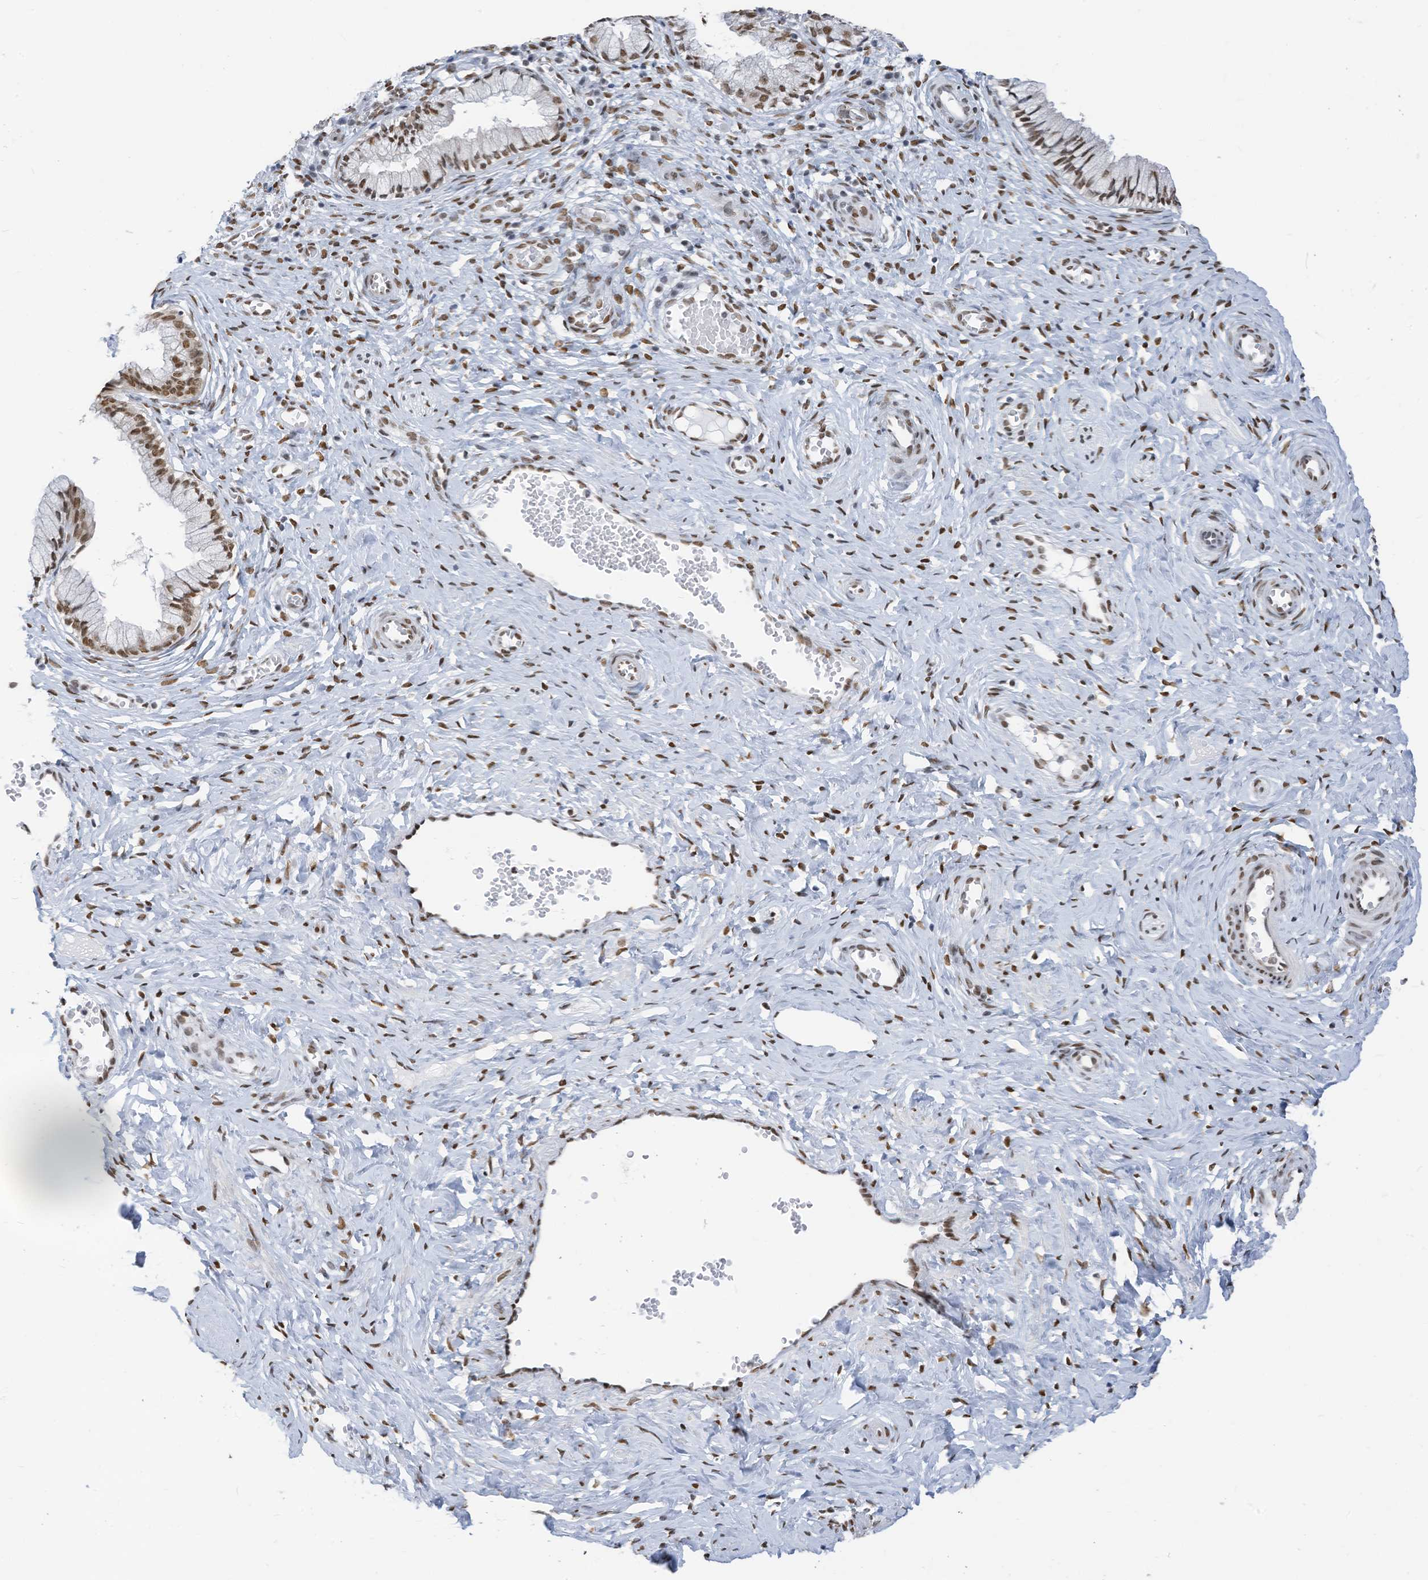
{"staining": {"intensity": "moderate", "quantity": ">75%", "location": "nuclear"}, "tissue": "cervix", "cell_type": "Glandular cells", "image_type": "normal", "snomed": [{"axis": "morphology", "description": "Normal tissue, NOS"}, {"axis": "topography", "description": "Cervix"}], "caption": "About >75% of glandular cells in normal cervix display moderate nuclear protein positivity as visualized by brown immunohistochemical staining.", "gene": "KHSRP", "patient": {"sex": "female", "age": 27}}